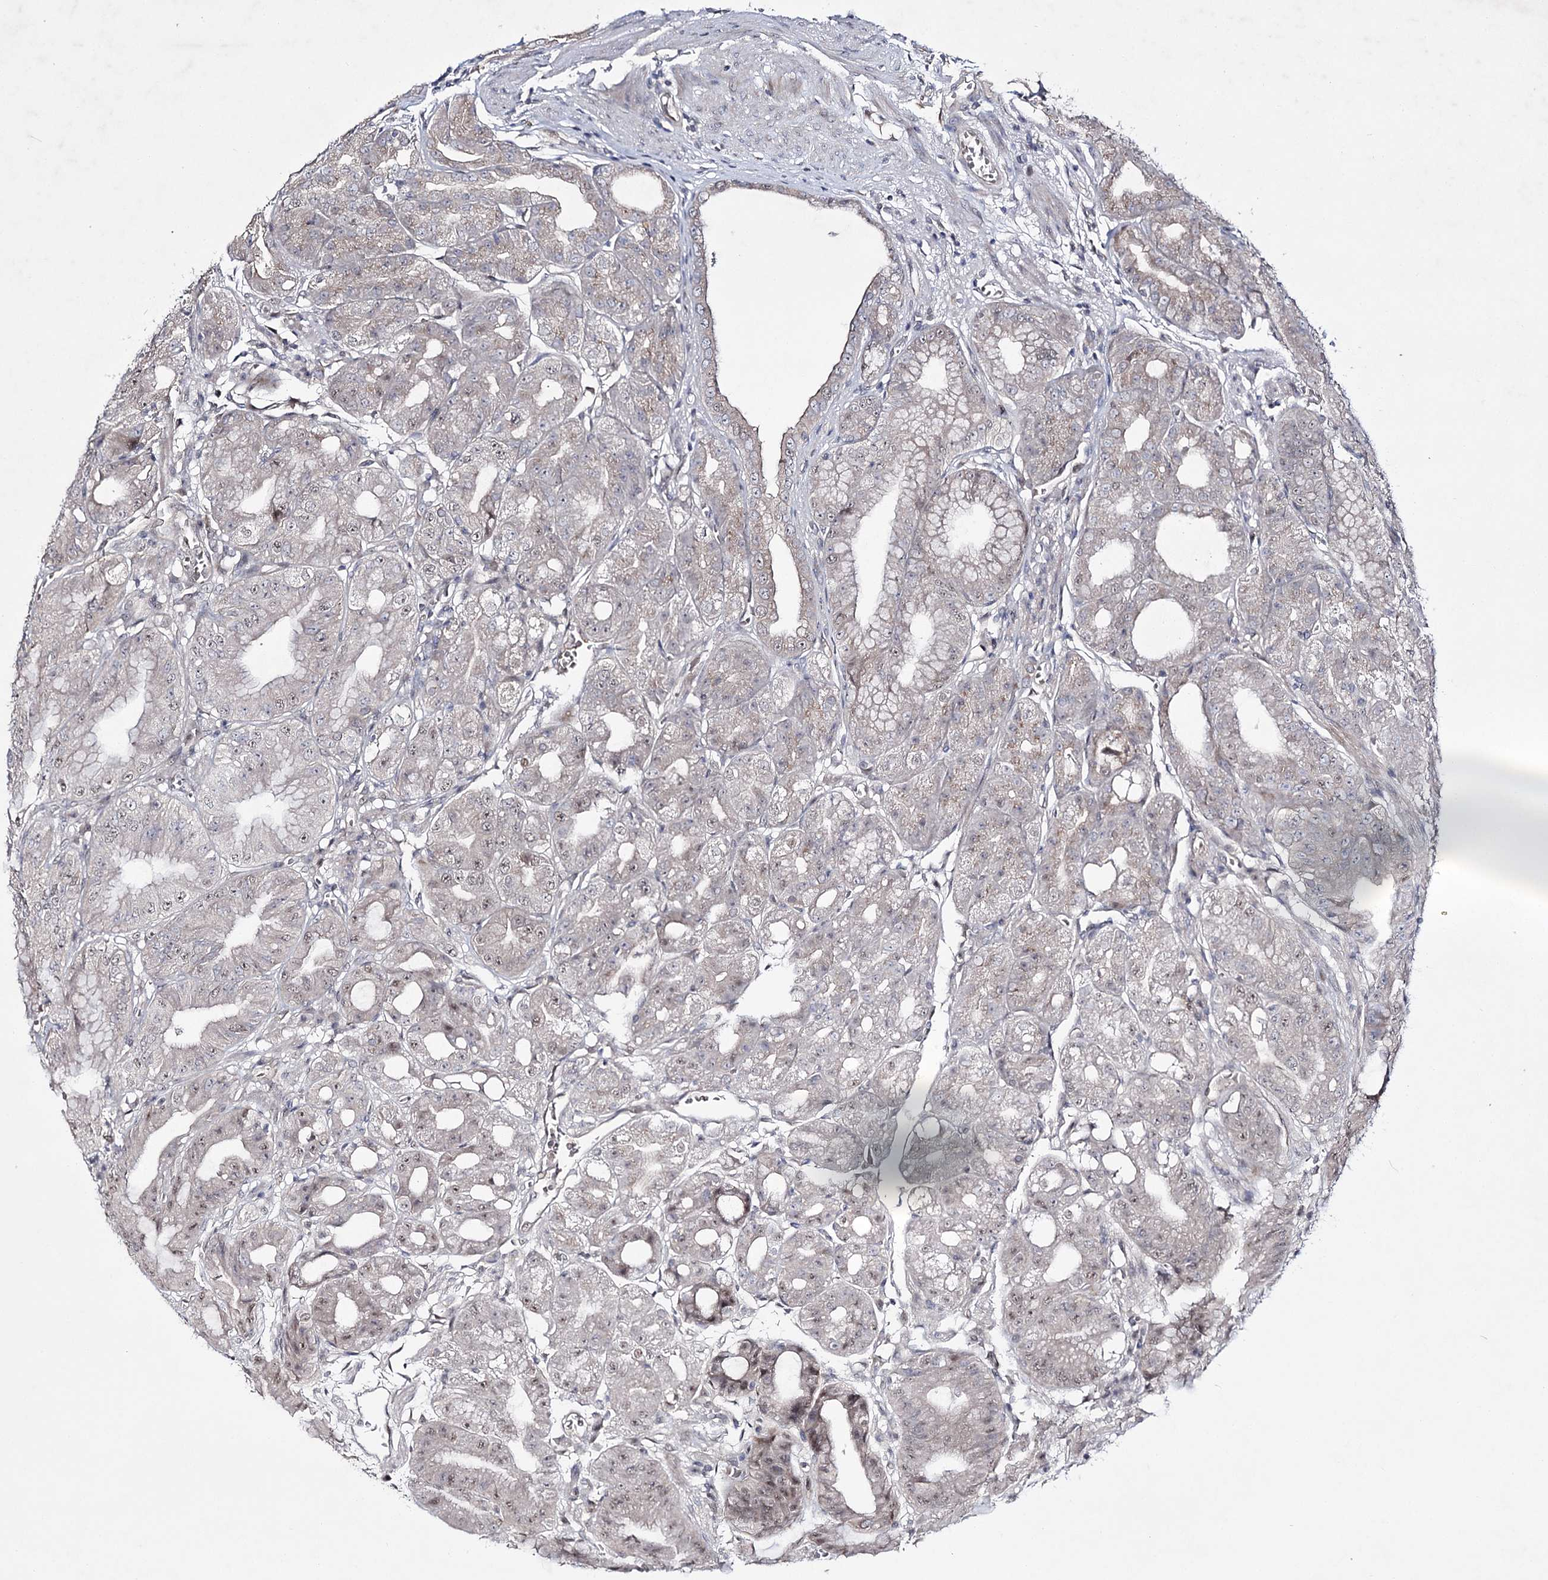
{"staining": {"intensity": "moderate", "quantity": "25%-75%", "location": "nuclear"}, "tissue": "stomach", "cell_type": "Glandular cells", "image_type": "normal", "snomed": [{"axis": "morphology", "description": "Normal tissue, NOS"}, {"axis": "topography", "description": "Stomach, upper"}, {"axis": "topography", "description": "Stomach, lower"}], "caption": "Immunohistochemistry (IHC) micrograph of benign stomach stained for a protein (brown), which shows medium levels of moderate nuclear expression in approximately 25%-75% of glandular cells.", "gene": "HOXC11", "patient": {"sex": "male", "age": 71}}